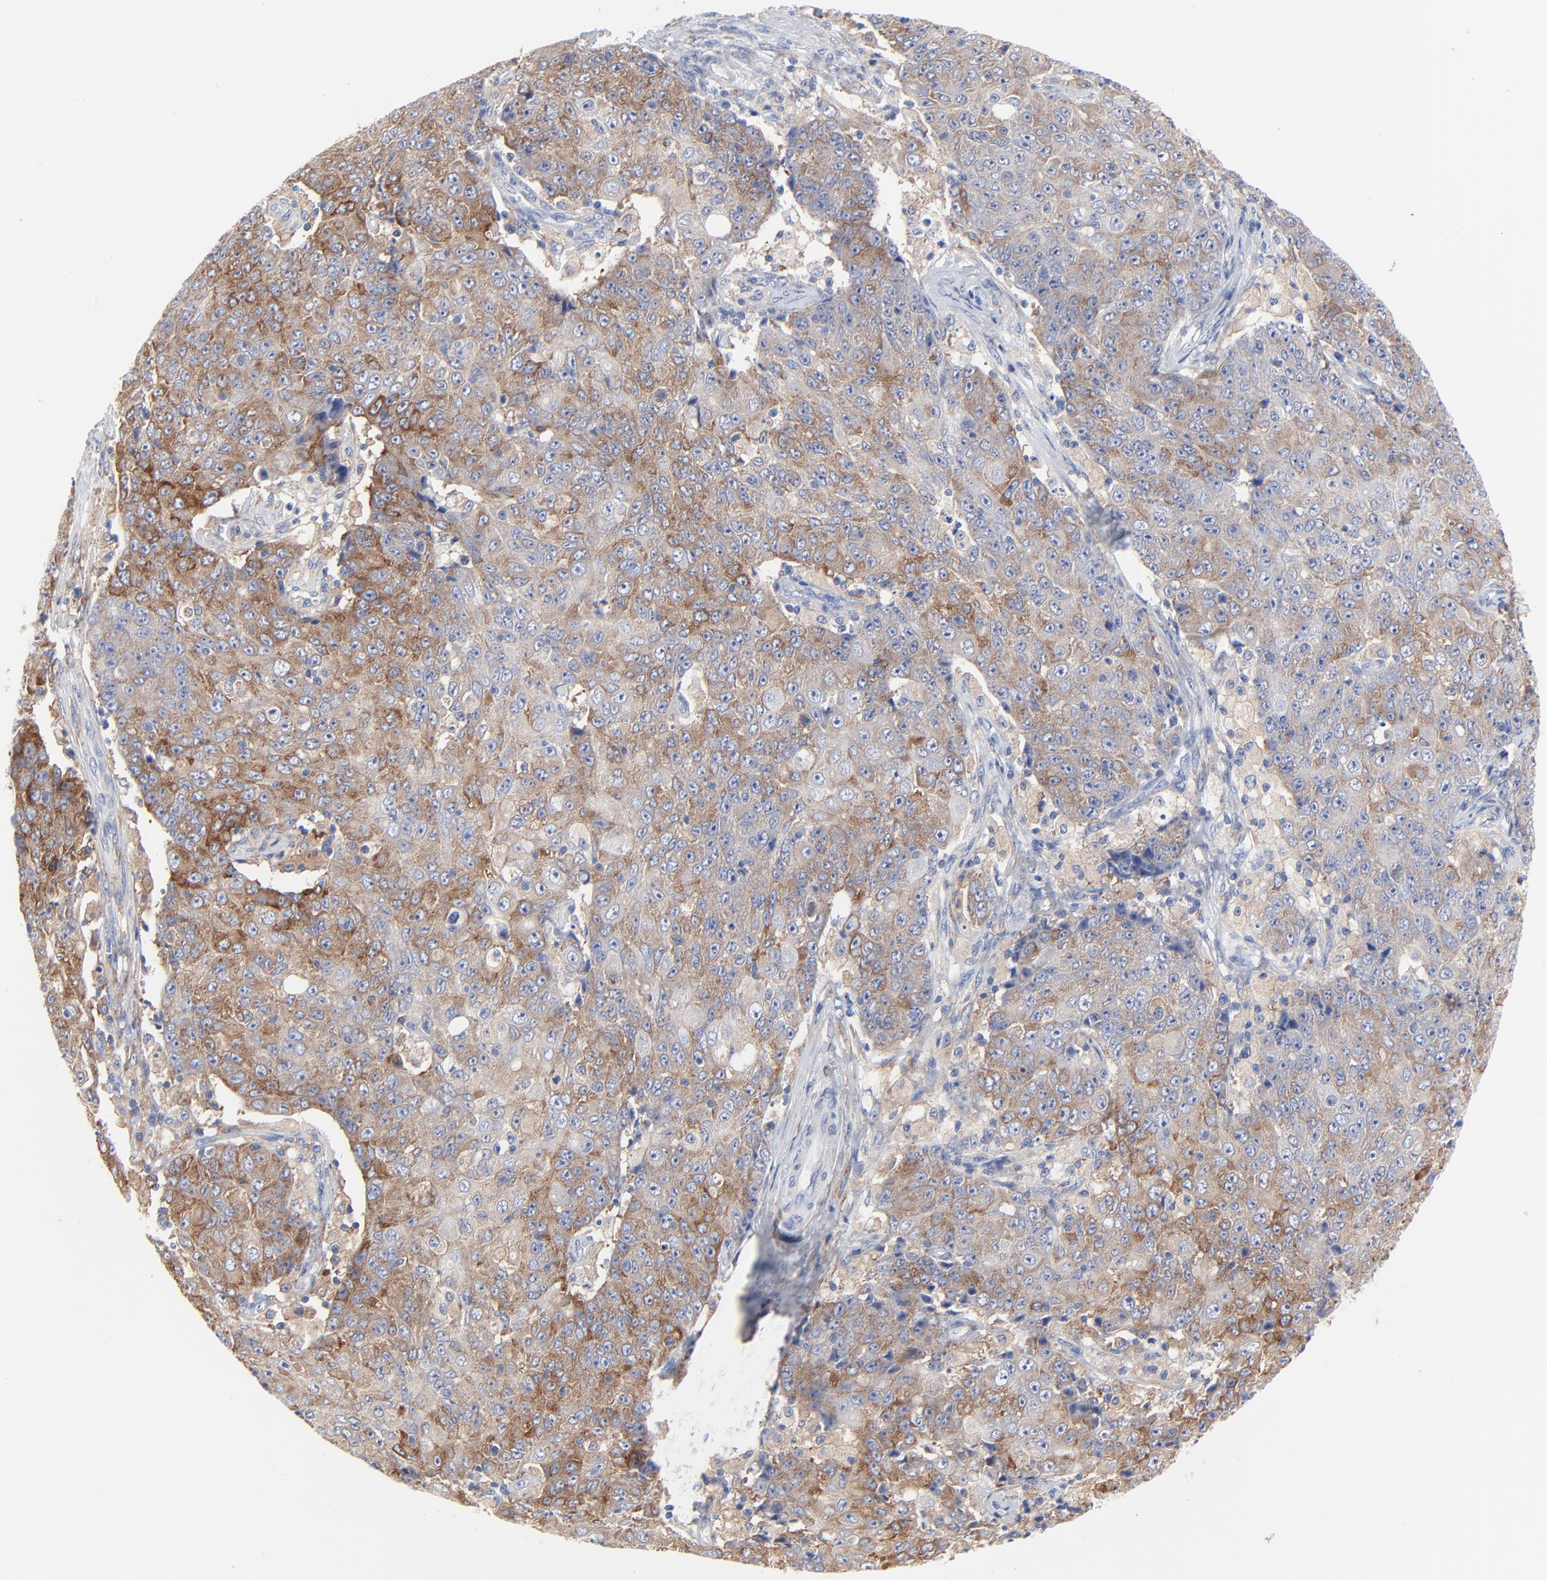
{"staining": {"intensity": "moderate", "quantity": ">75%", "location": "cytoplasmic/membranous"}, "tissue": "ovarian cancer", "cell_type": "Tumor cells", "image_type": "cancer", "snomed": [{"axis": "morphology", "description": "Carcinoma, endometroid"}, {"axis": "topography", "description": "Ovary"}], "caption": "Human ovarian cancer stained for a protein (brown) displays moderate cytoplasmic/membranous positive expression in approximately >75% of tumor cells.", "gene": "STAT2", "patient": {"sex": "female", "age": 42}}